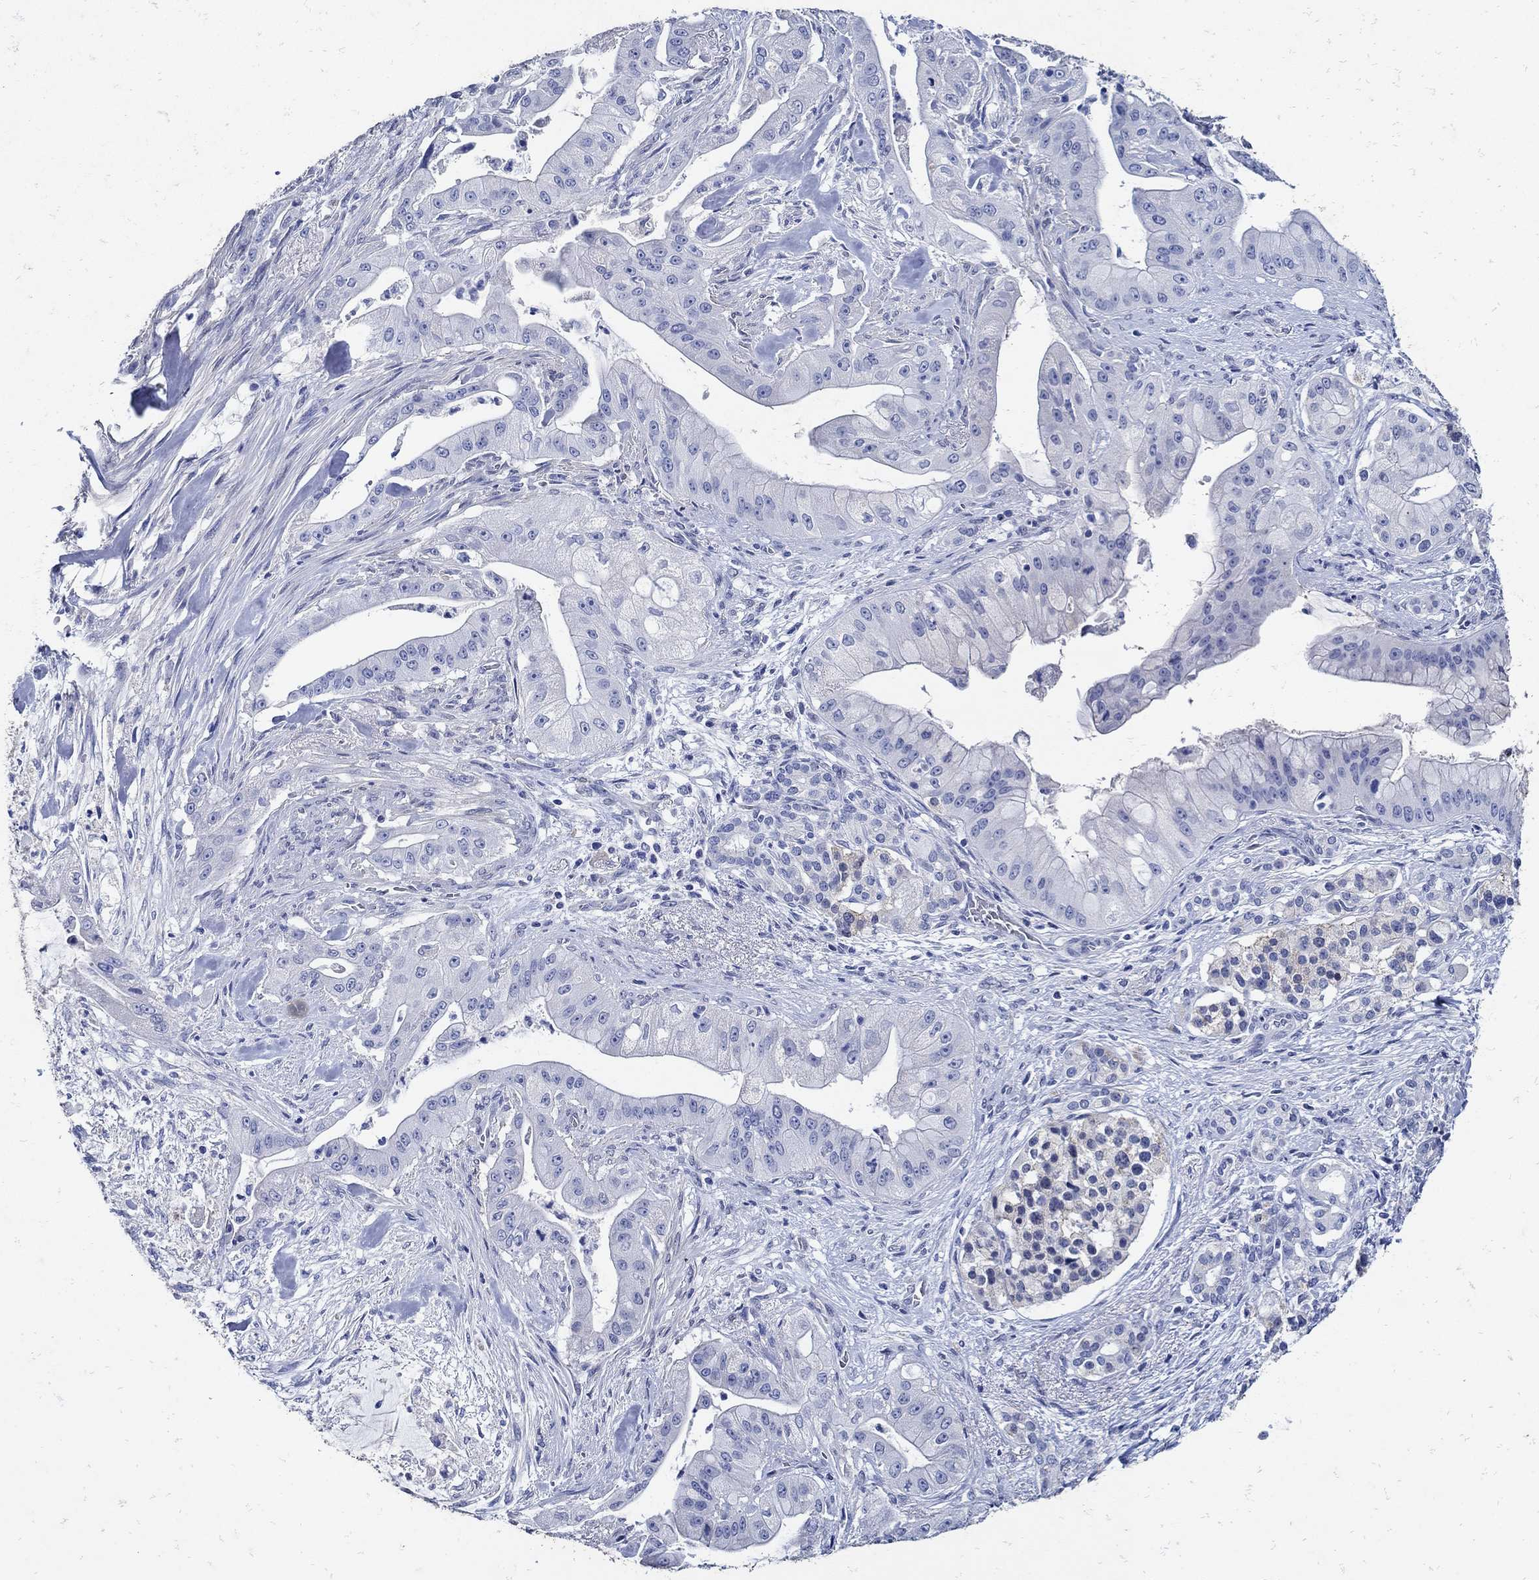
{"staining": {"intensity": "negative", "quantity": "none", "location": "none"}, "tissue": "pancreatic cancer", "cell_type": "Tumor cells", "image_type": "cancer", "snomed": [{"axis": "morphology", "description": "Normal tissue, NOS"}, {"axis": "morphology", "description": "Inflammation, NOS"}, {"axis": "morphology", "description": "Adenocarcinoma, NOS"}, {"axis": "topography", "description": "Pancreas"}], "caption": "DAB (3,3'-diaminobenzidine) immunohistochemical staining of pancreatic cancer demonstrates no significant expression in tumor cells.", "gene": "NOS1", "patient": {"sex": "male", "age": 57}}